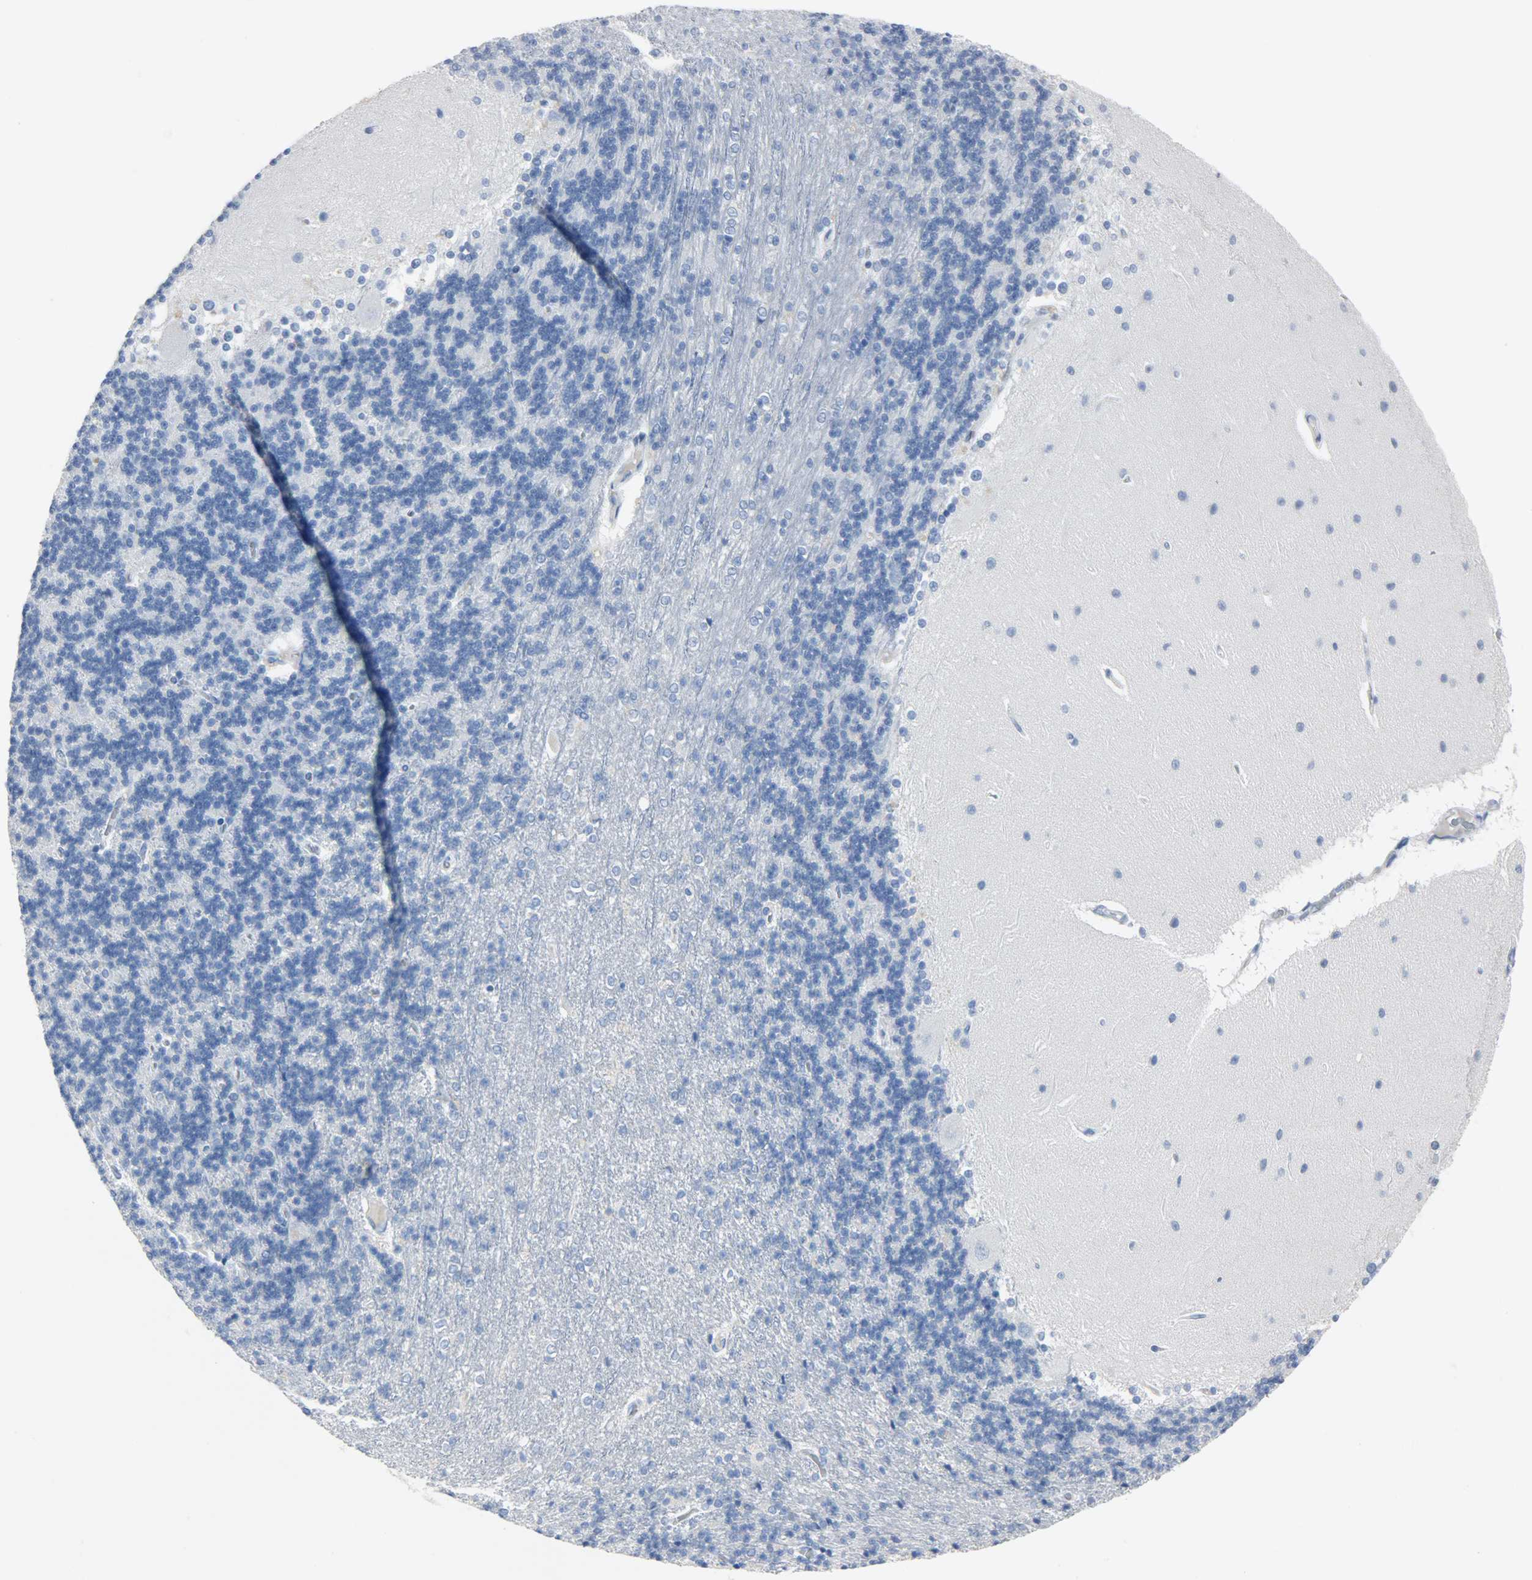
{"staining": {"intensity": "negative", "quantity": "none", "location": "none"}, "tissue": "cerebellum", "cell_type": "Cells in granular layer", "image_type": "normal", "snomed": [{"axis": "morphology", "description": "Normal tissue, NOS"}, {"axis": "topography", "description": "Cerebellum"}], "caption": "Immunohistochemistry image of unremarkable human cerebellum stained for a protein (brown), which shows no expression in cells in granular layer.", "gene": "HELLS", "patient": {"sex": "female", "age": 54}}